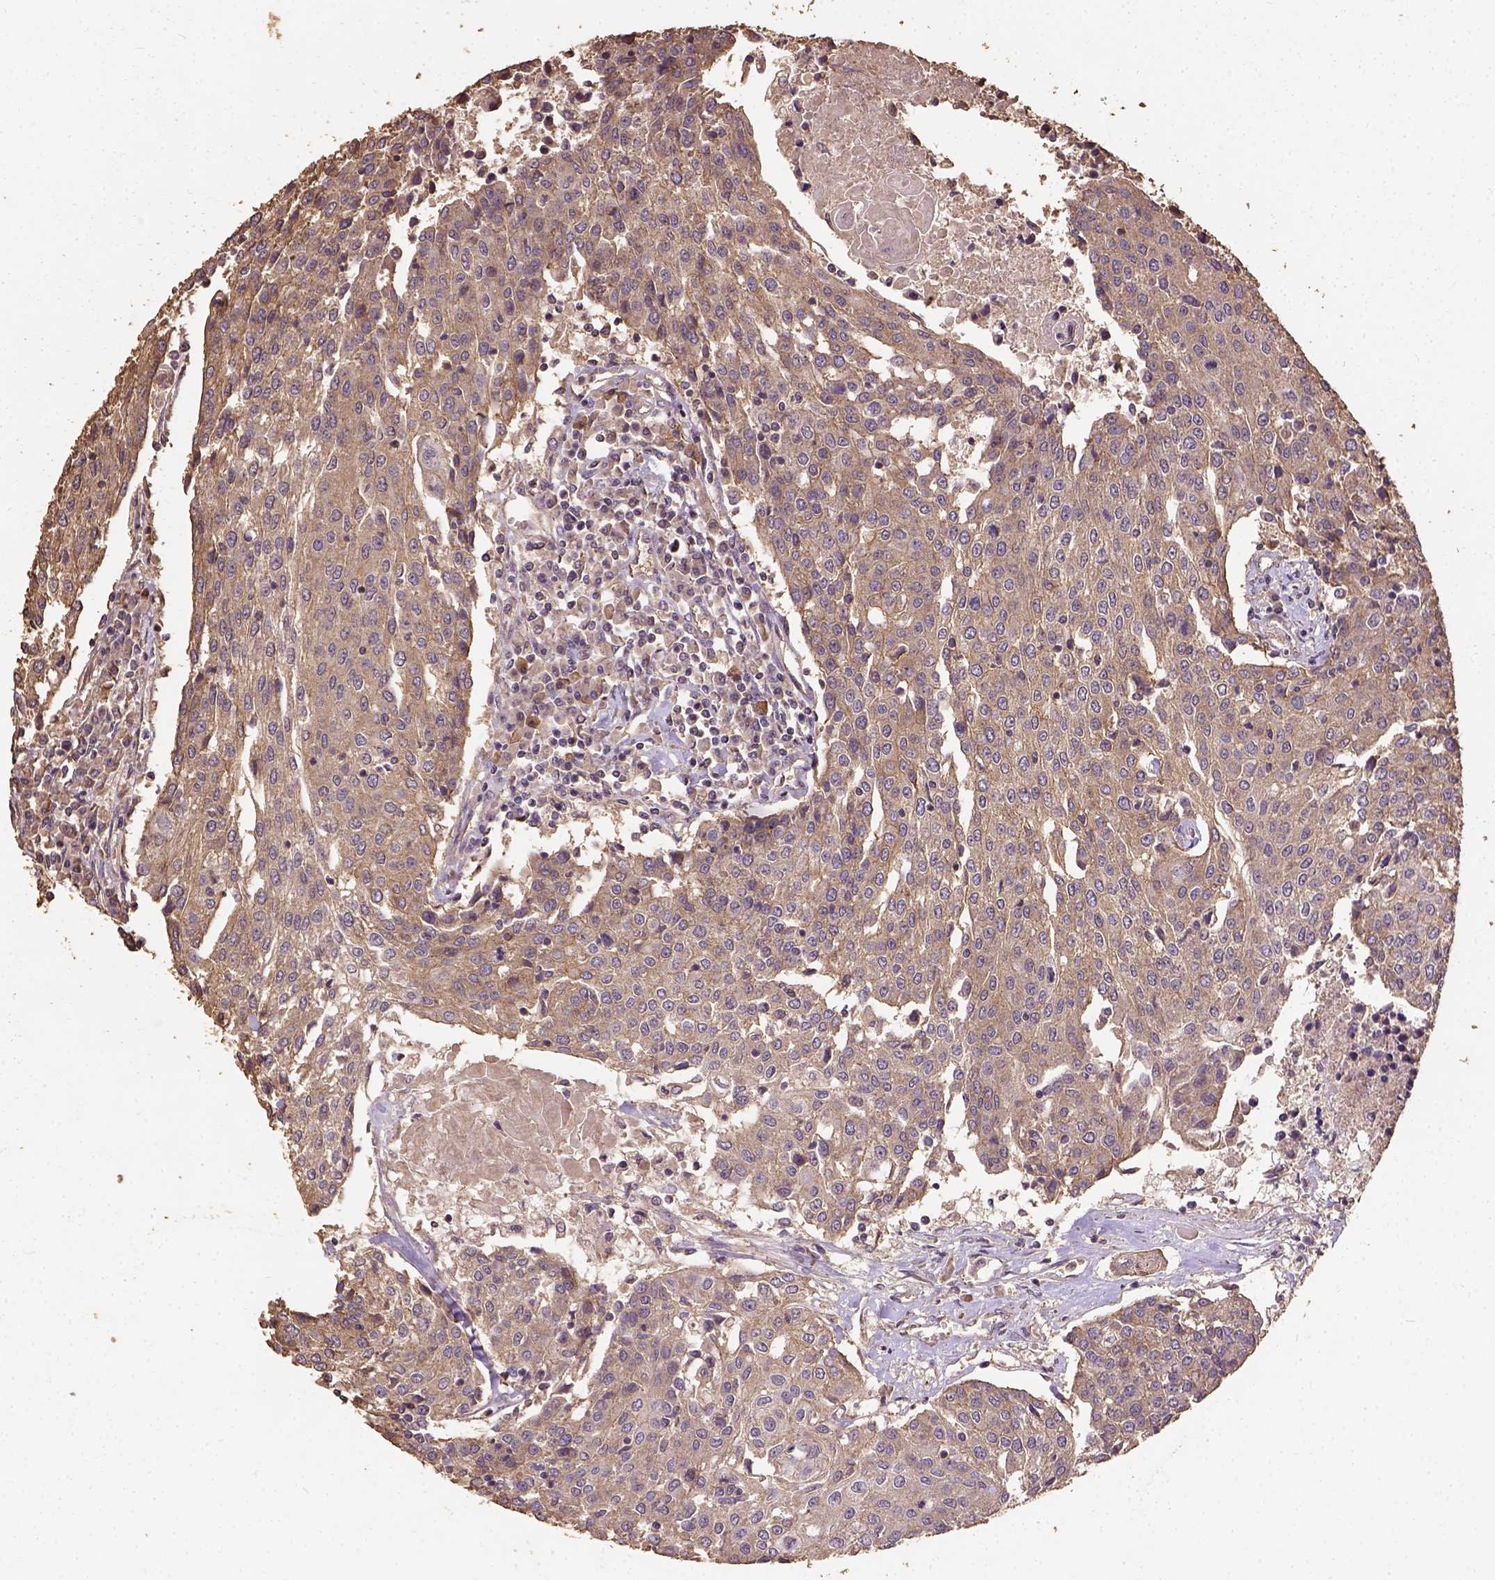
{"staining": {"intensity": "weak", "quantity": ">75%", "location": "cytoplasmic/membranous"}, "tissue": "urothelial cancer", "cell_type": "Tumor cells", "image_type": "cancer", "snomed": [{"axis": "morphology", "description": "Urothelial carcinoma, High grade"}, {"axis": "topography", "description": "Urinary bladder"}], "caption": "This is a micrograph of immunohistochemistry (IHC) staining of urothelial carcinoma (high-grade), which shows weak expression in the cytoplasmic/membranous of tumor cells.", "gene": "ATP1B3", "patient": {"sex": "female", "age": 85}}